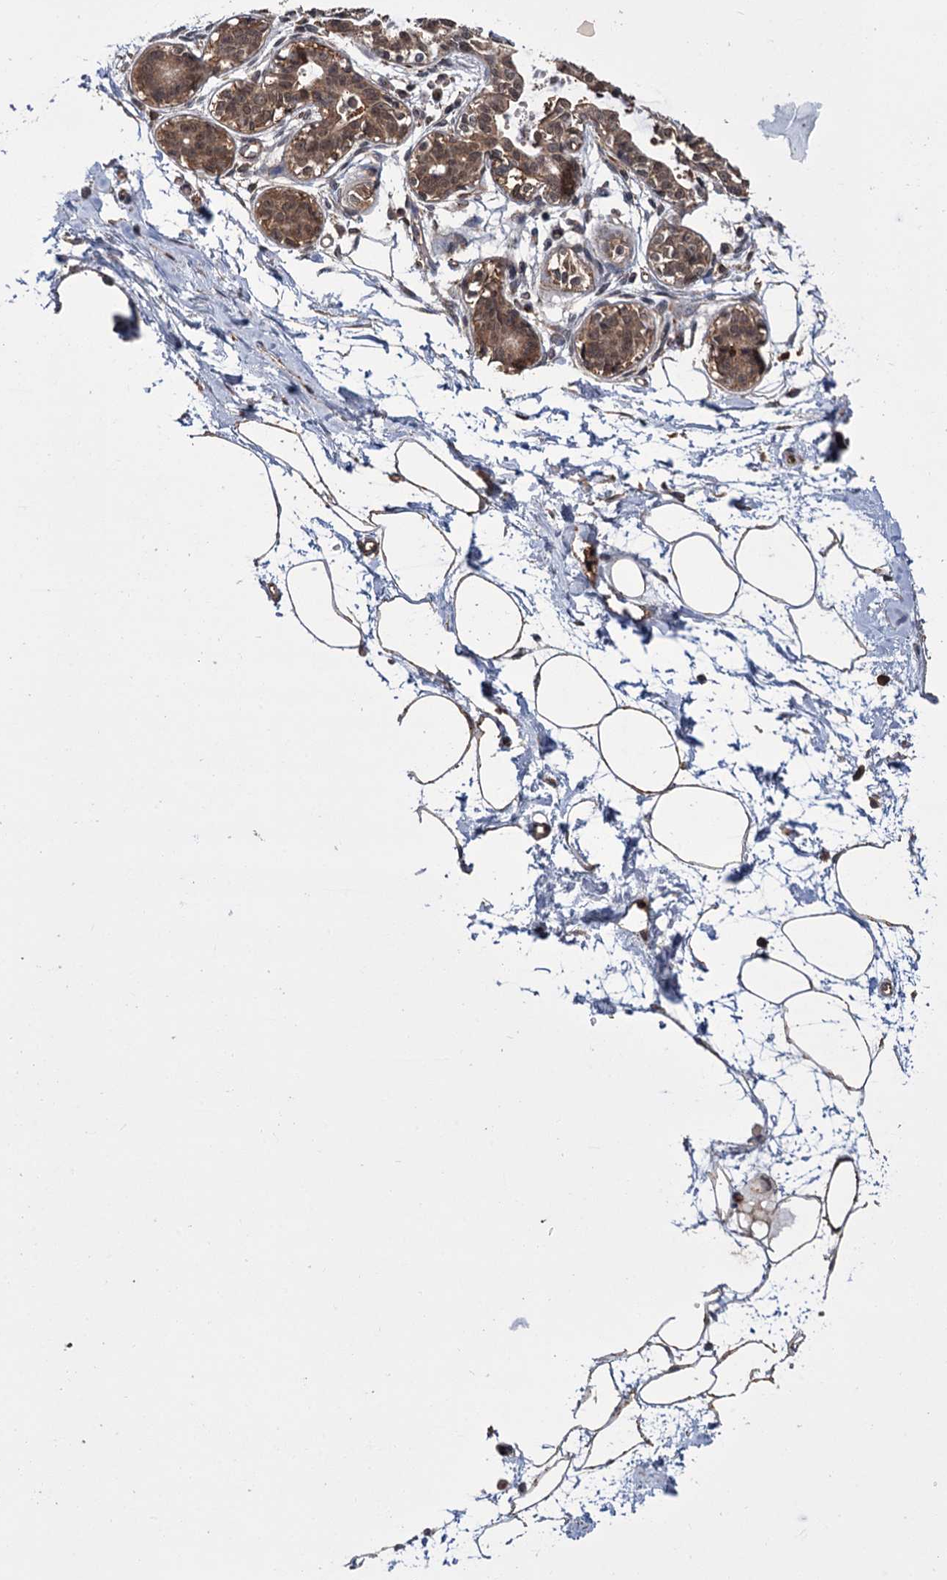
{"staining": {"intensity": "moderate", "quantity": ">75%", "location": "cytoplasmic/membranous,nuclear"}, "tissue": "breast", "cell_type": "Adipocytes", "image_type": "normal", "snomed": [{"axis": "morphology", "description": "Normal tissue, NOS"}, {"axis": "topography", "description": "Breast"}], "caption": "Protein analysis of benign breast shows moderate cytoplasmic/membranous,nuclear positivity in approximately >75% of adipocytes.", "gene": "KANSL2", "patient": {"sex": "female", "age": 45}}